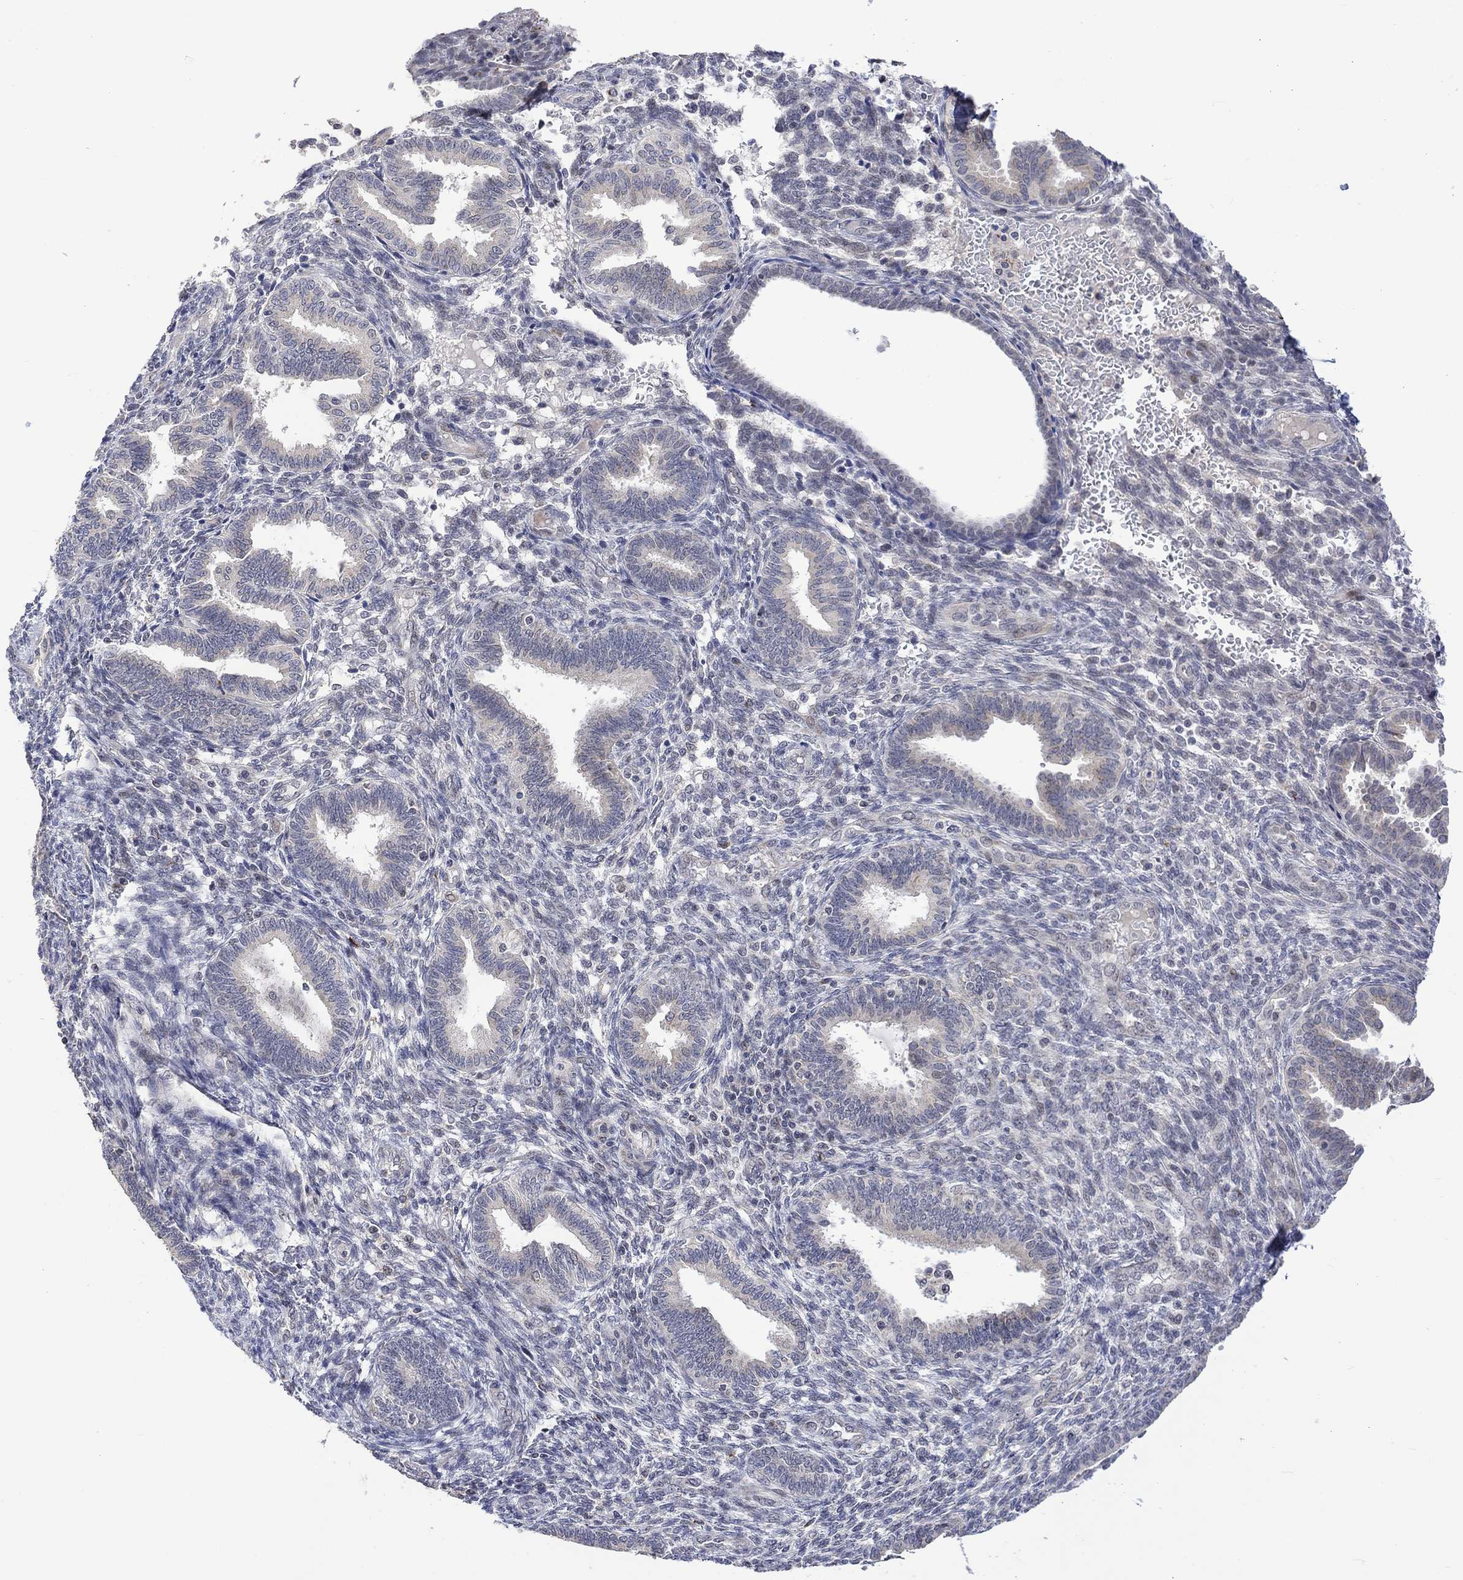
{"staining": {"intensity": "negative", "quantity": "none", "location": "none"}, "tissue": "endometrium", "cell_type": "Cells in endometrial stroma", "image_type": "normal", "snomed": [{"axis": "morphology", "description": "Normal tissue, NOS"}, {"axis": "topography", "description": "Endometrium"}], "caption": "This histopathology image is of benign endometrium stained with immunohistochemistry (IHC) to label a protein in brown with the nuclei are counter-stained blue. There is no expression in cells in endometrial stroma. (Brightfield microscopy of DAB (3,3'-diaminobenzidine) immunohistochemistry at high magnification).", "gene": "SLC48A1", "patient": {"sex": "female", "age": 42}}